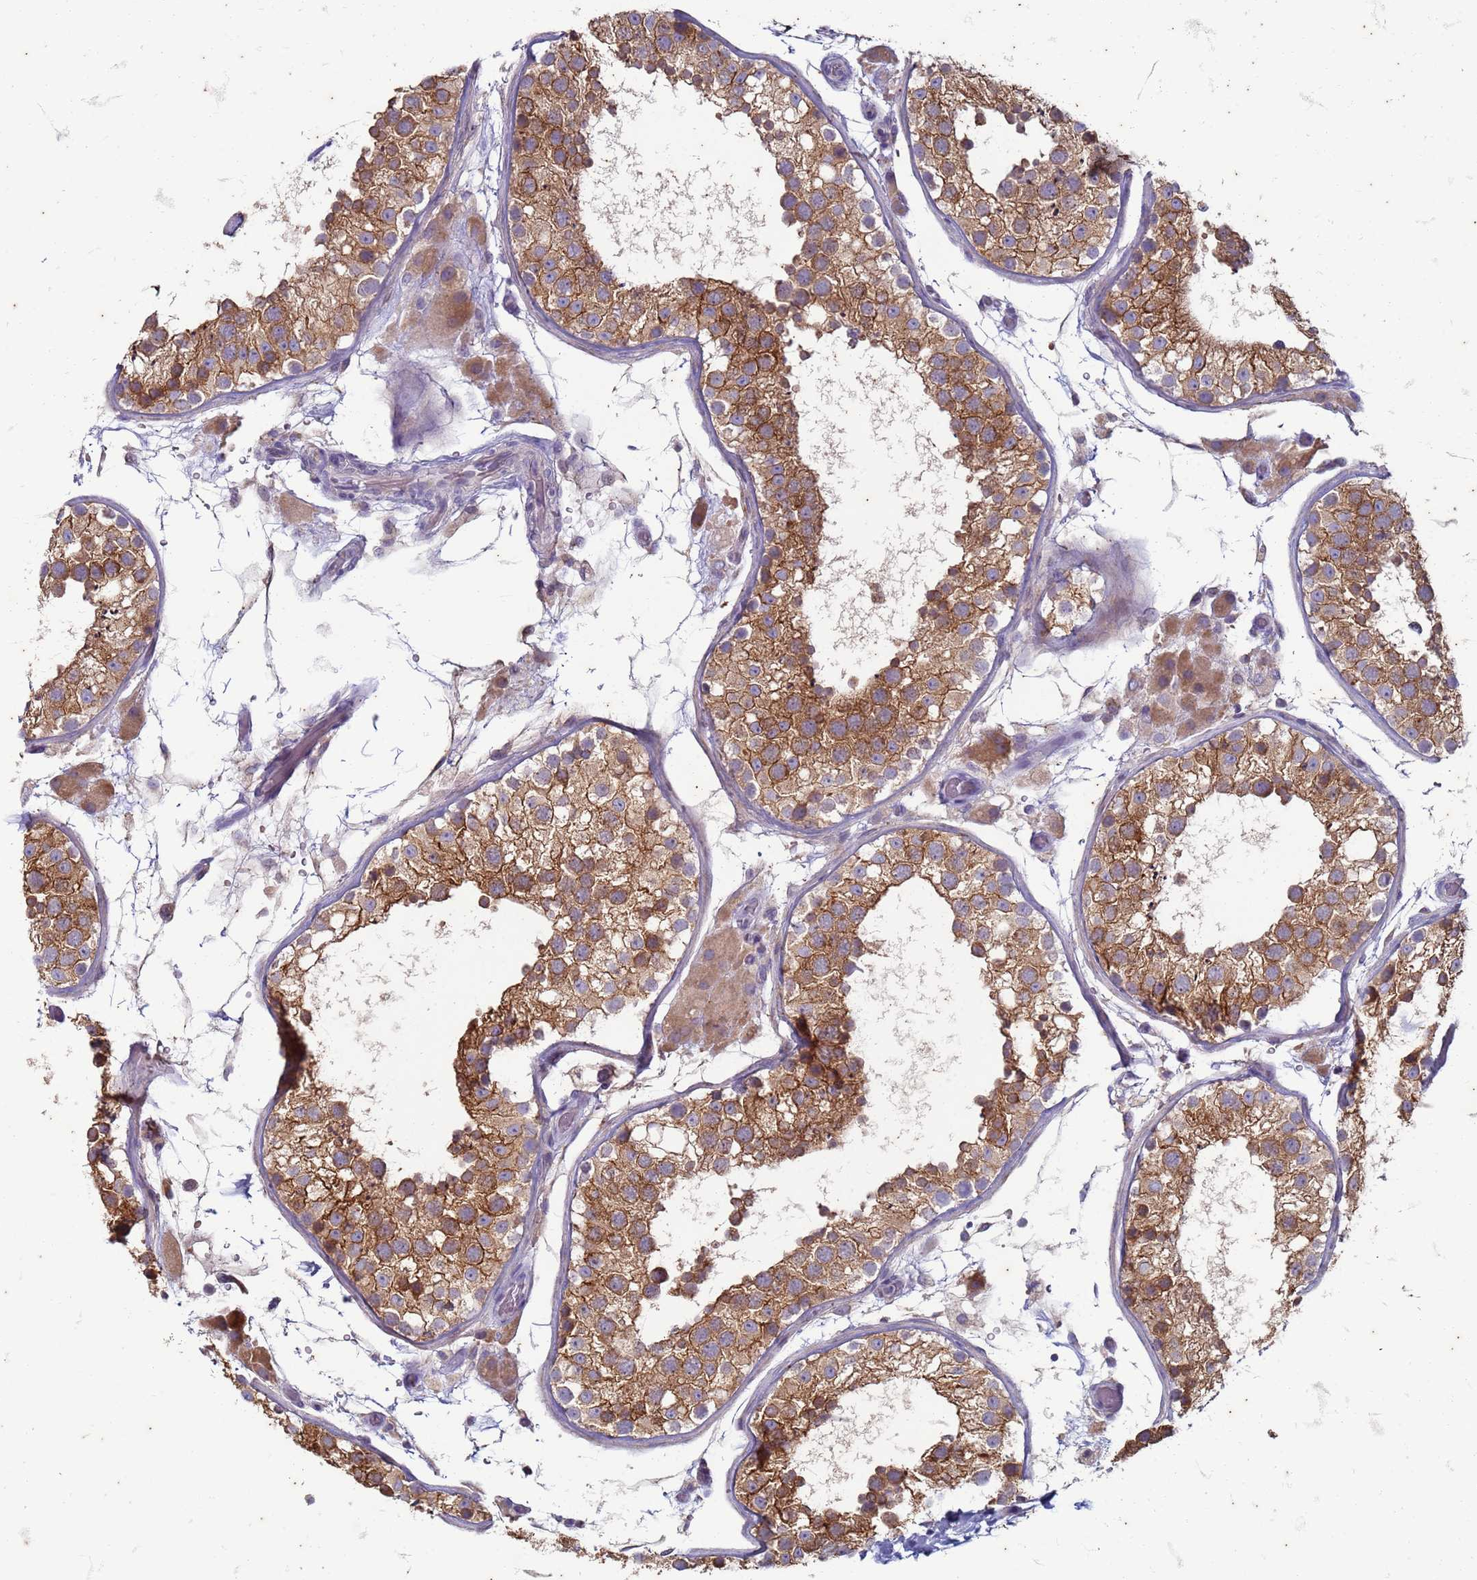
{"staining": {"intensity": "moderate", "quantity": ">75%", "location": "cytoplasmic/membranous"}, "tissue": "testis", "cell_type": "Cells in seminiferous ducts", "image_type": "normal", "snomed": [{"axis": "morphology", "description": "Normal tissue, NOS"}, {"axis": "topography", "description": "Testis"}], "caption": "High-power microscopy captured an IHC photomicrograph of benign testis, revealing moderate cytoplasmic/membranous positivity in about >75% of cells in seminiferous ducts. (DAB (3,3'-diaminobenzidine) = brown stain, brightfield microscopy at high magnification).", "gene": "SUCO", "patient": {"sex": "male", "age": 26}}